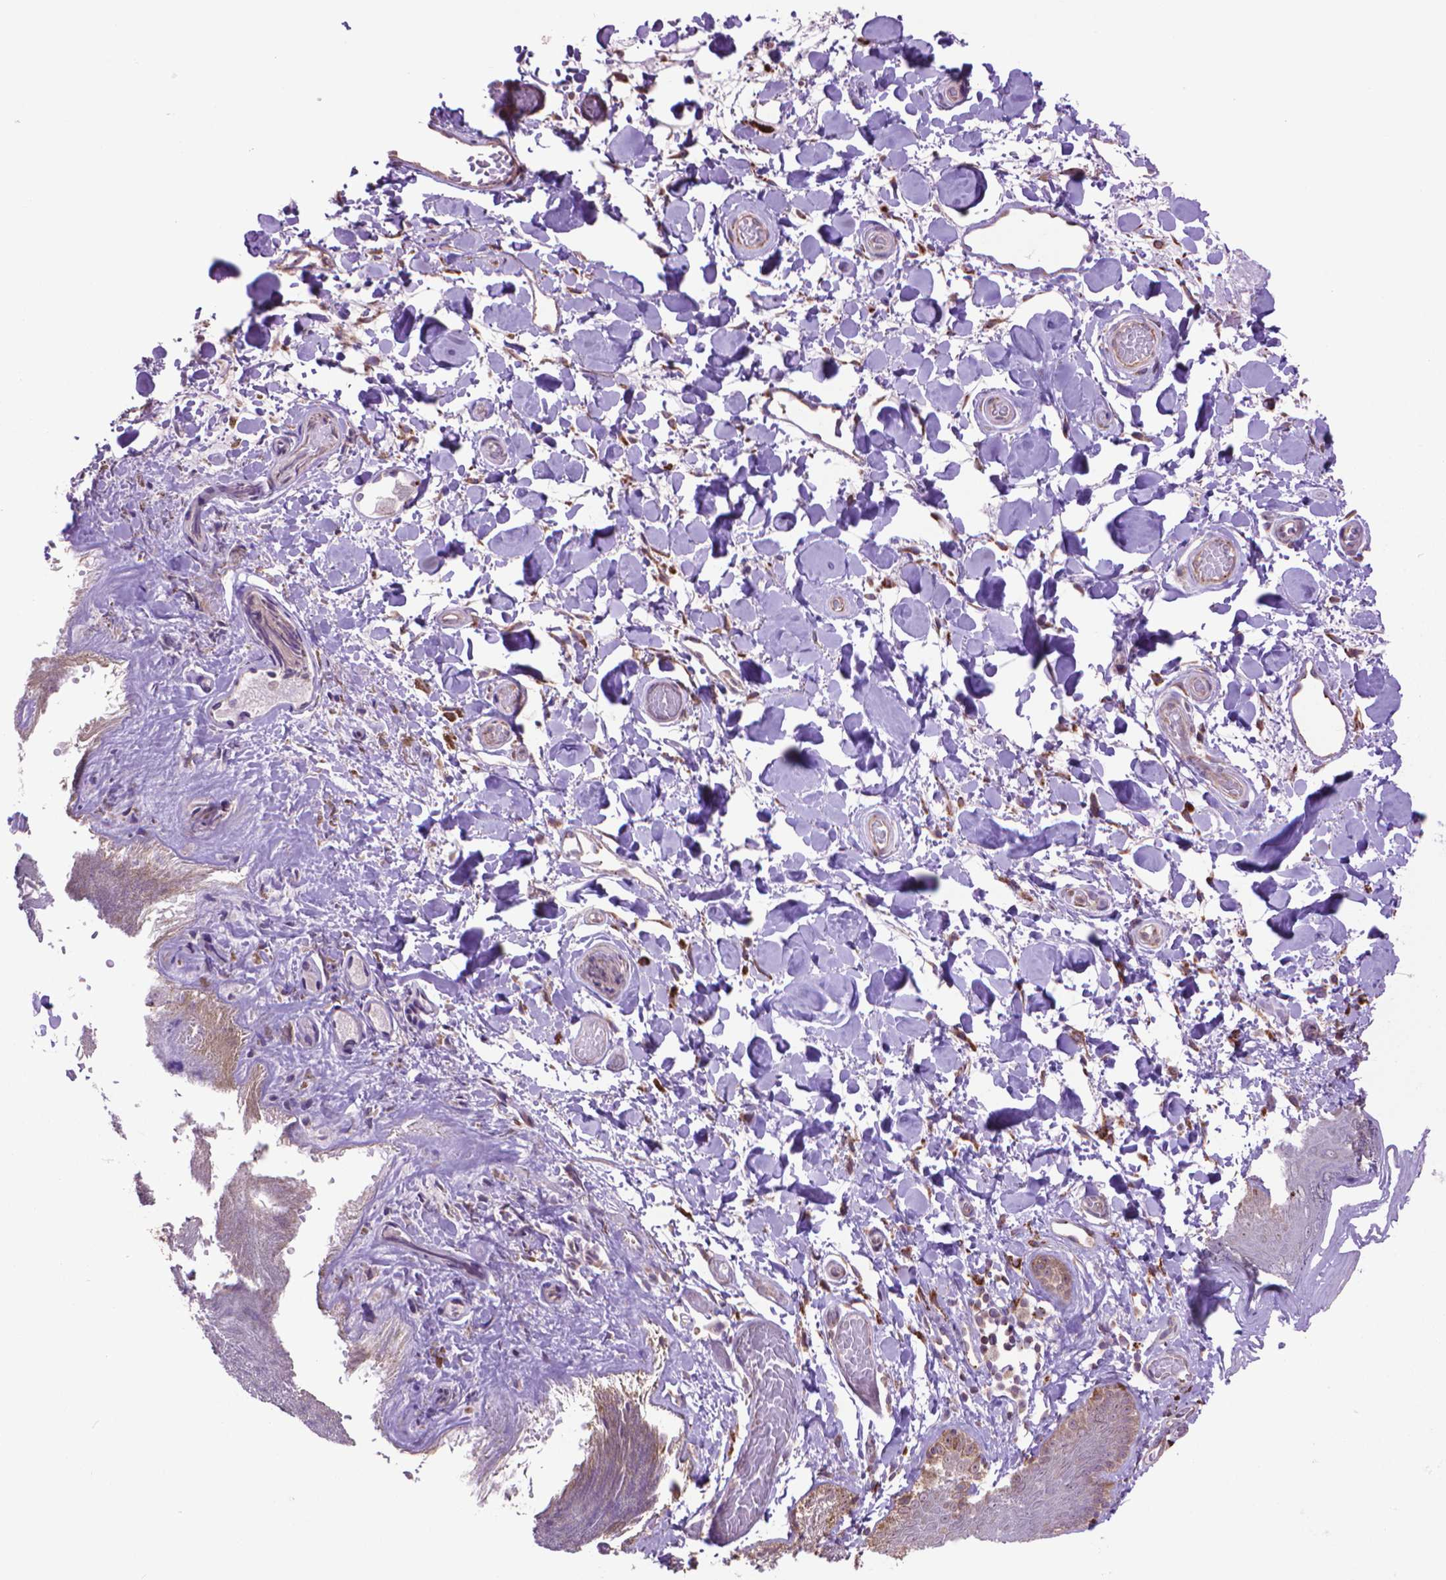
{"staining": {"intensity": "weak", "quantity": "25%-75%", "location": "cytoplasmic/membranous"}, "tissue": "skin", "cell_type": "Epidermal cells", "image_type": "normal", "snomed": [{"axis": "morphology", "description": "Normal tissue, NOS"}, {"axis": "topography", "description": "Anal"}], "caption": "DAB (3,3'-diaminobenzidine) immunohistochemical staining of normal skin demonstrates weak cytoplasmic/membranous protein expression in approximately 25%-75% of epidermal cells. Using DAB (brown) and hematoxylin (blue) stains, captured at high magnification using brightfield microscopy.", "gene": "GLB1", "patient": {"sex": "male", "age": 53}}